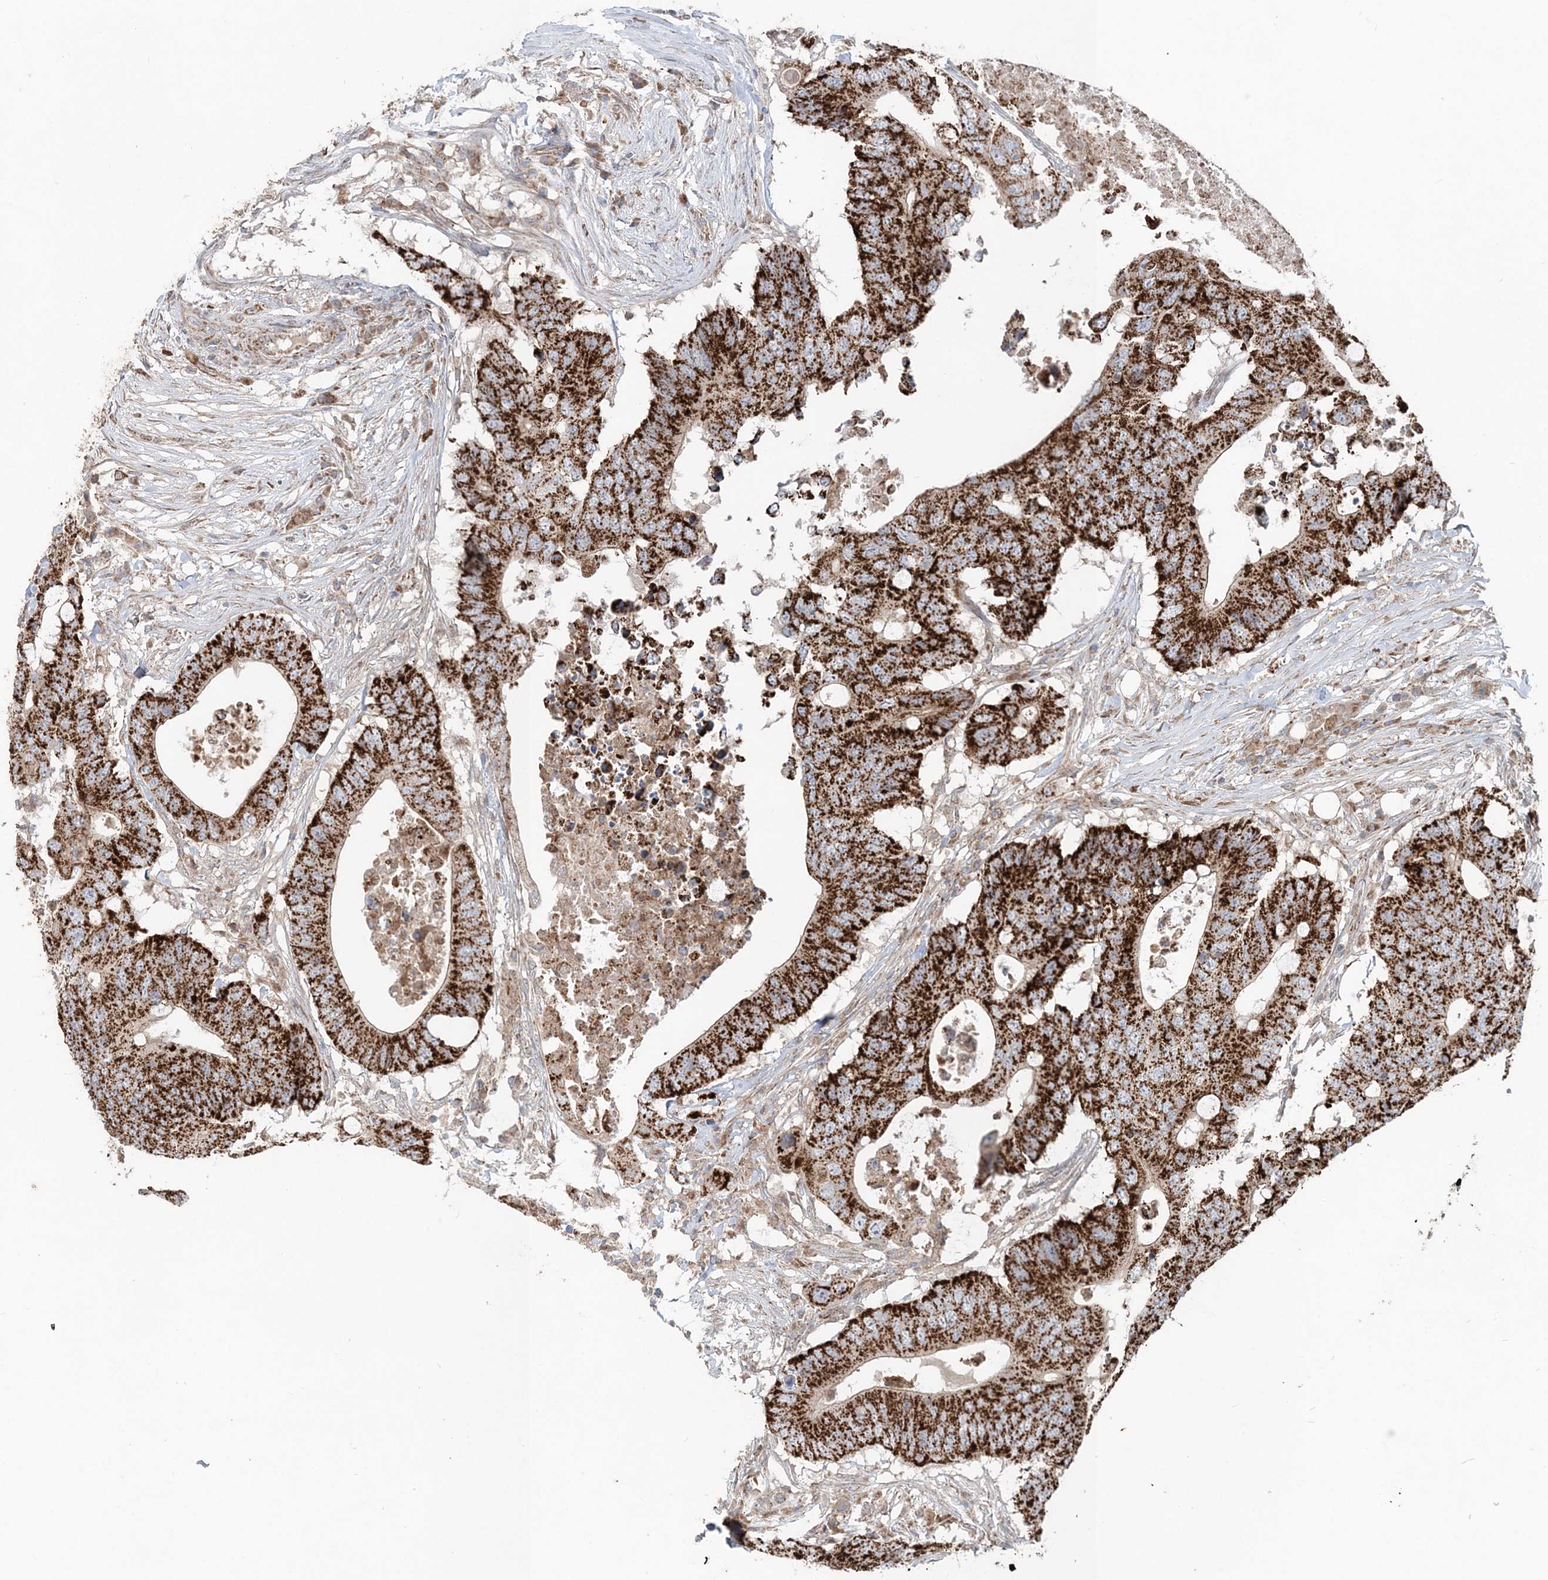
{"staining": {"intensity": "strong", "quantity": ">75%", "location": "cytoplasmic/membranous"}, "tissue": "colorectal cancer", "cell_type": "Tumor cells", "image_type": "cancer", "snomed": [{"axis": "morphology", "description": "Adenocarcinoma, NOS"}, {"axis": "topography", "description": "Colon"}], "caption": "This photomicrograph demonstrates immunohistochemistry (IHC) staining of colorectal adenocarcinoma, with high strong cytoplasmic/membranous expression in approximately >75% of tumor cells.", "gene": "LRPPRC", "patient": {"sex": "male", "age": 71}}